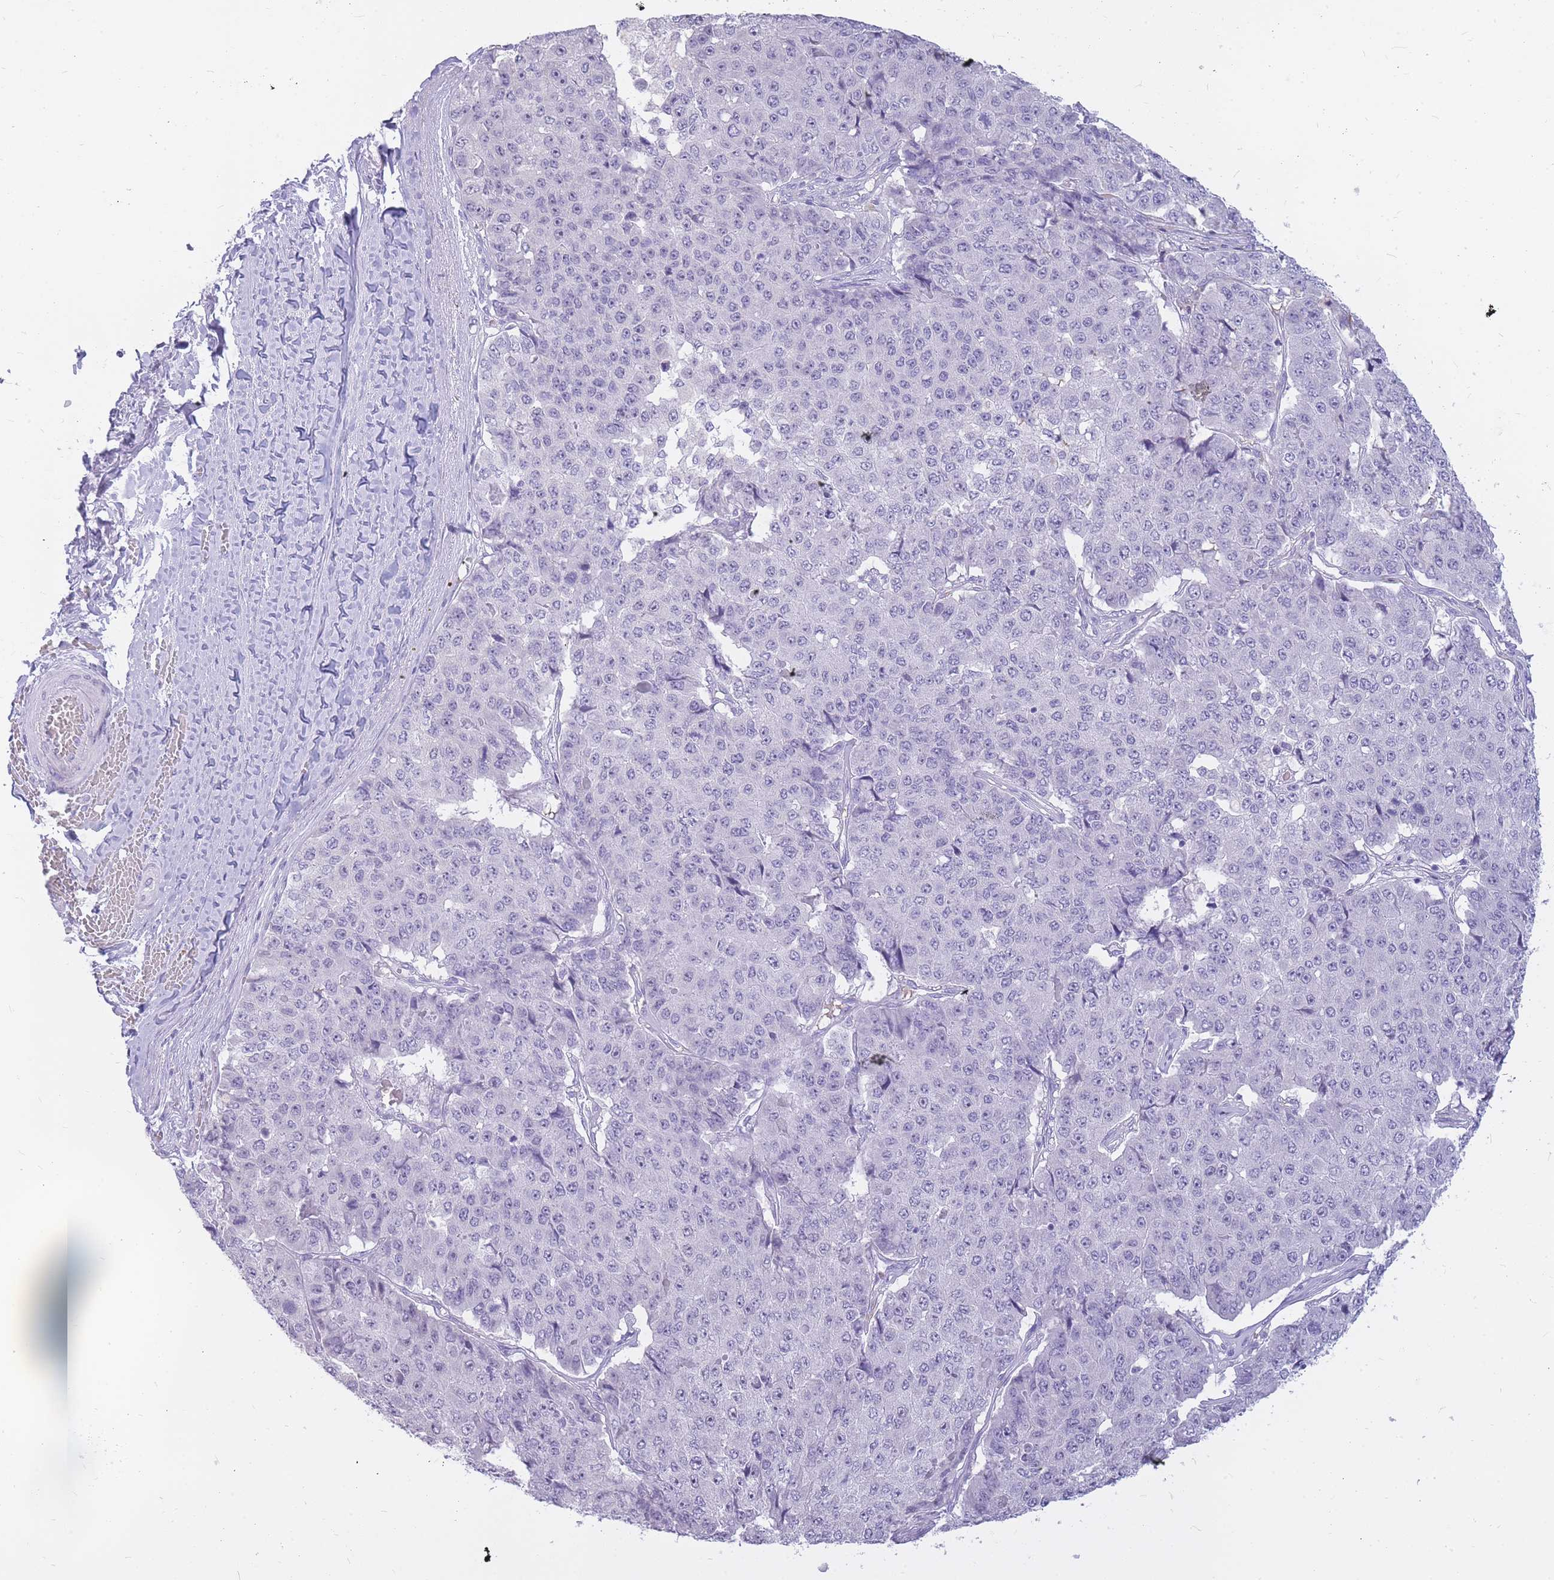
{"staining": {"intensity": "negative", "quantity": "none", "location": "none"}, "tissue": "pancreatic cancer", "cell_type": "Tumor cells", "image_type": "cancer", "snomed": [{"axis": "morphology", "description": "Adenocarcinoma, NOS"}, {"axis": "topography", "description": "Pancreas"}], "caption": "IHC histopathology image of neoplastic tissue: pancreatic adenocarcinoma stained with DAB exhibits no significant protein staining in tumor cells. (Brightfield microscopy of DAB IHC at high magnification).", "gene": "INS", "patient": {"sex": "male", "age": 50}}